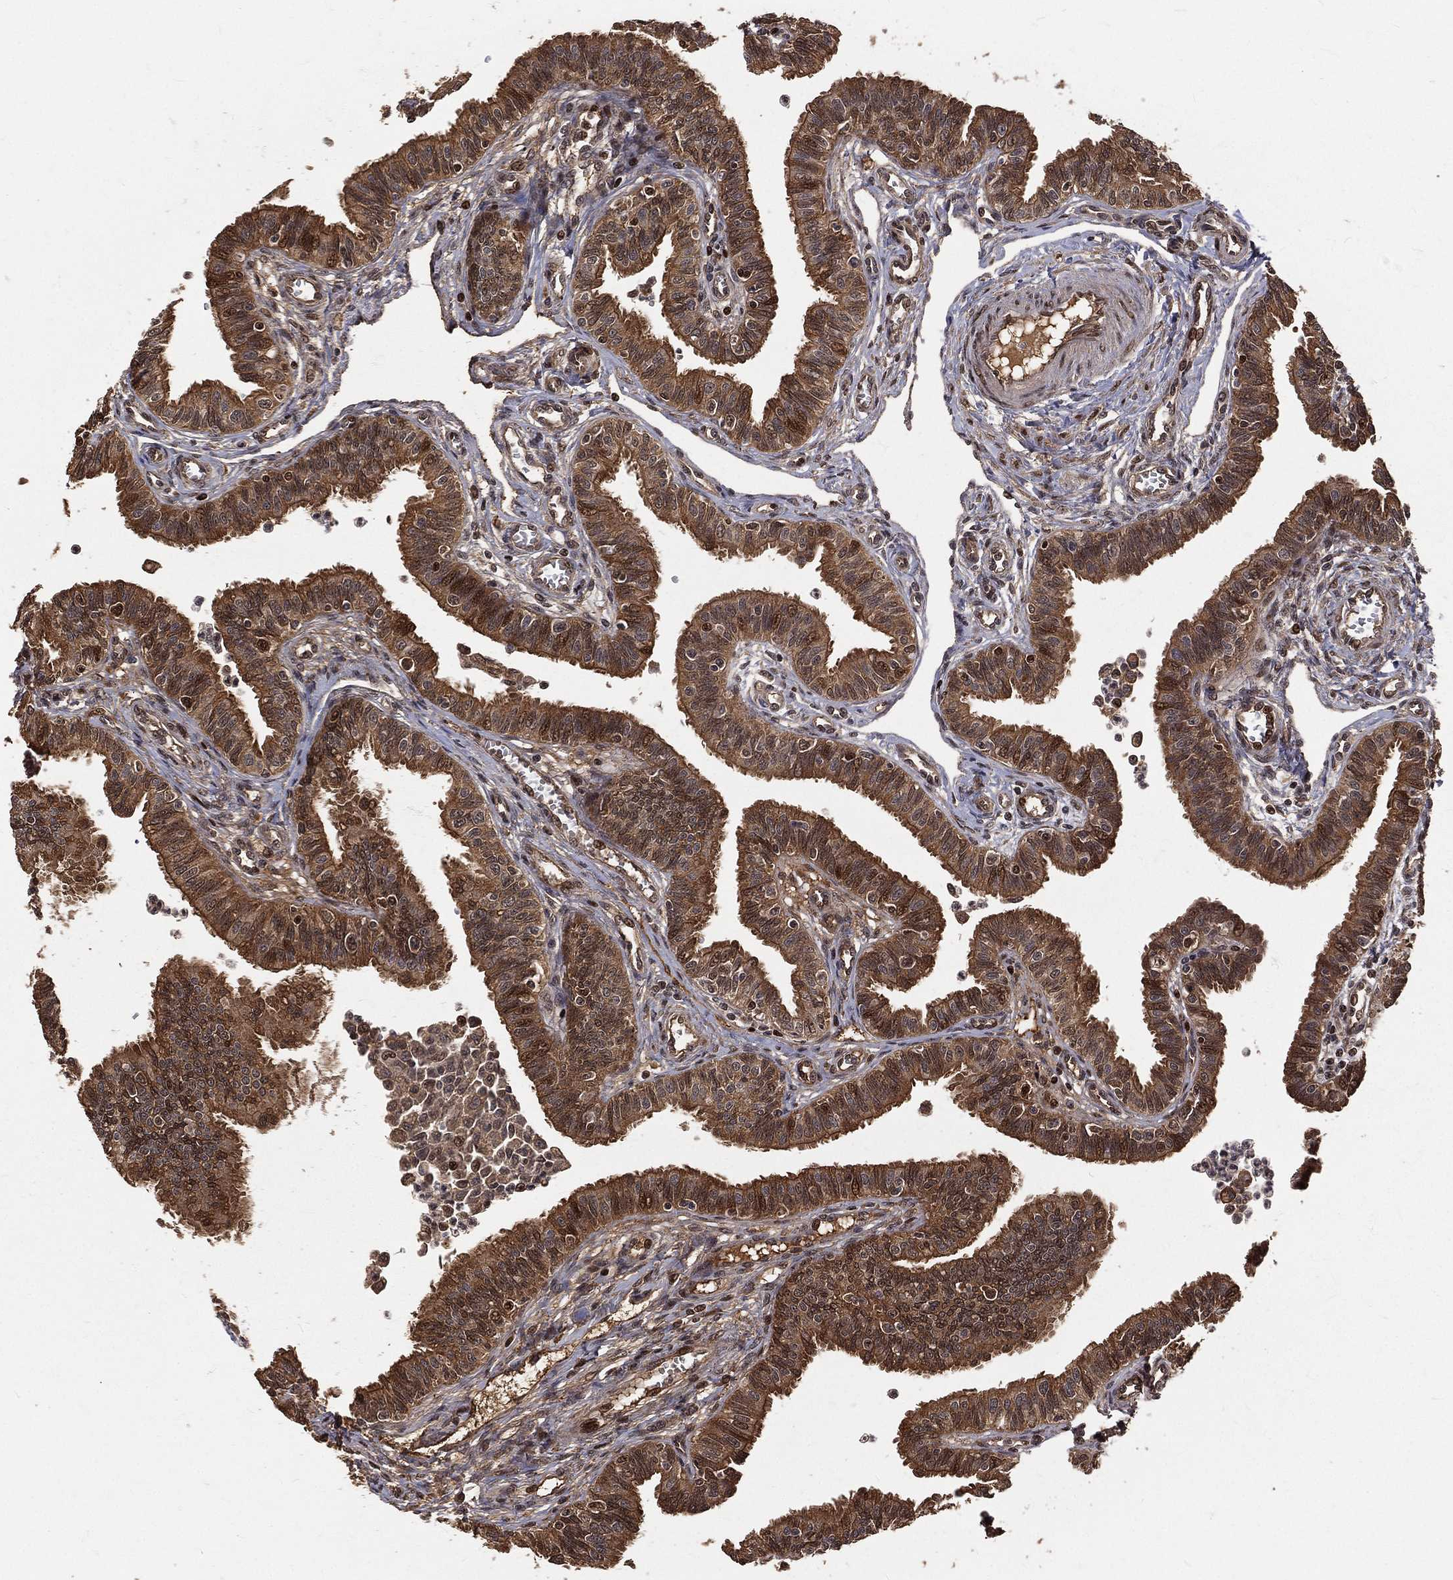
{"staining": {"intensity": "moderate", "quantity": ">75%", "location": "cytoplasmic/membranous"}, "tissue": "fallopian tube", "cell_type": "Glandular cells", "image_type": "normal", "snomed": [{"axis": "morphology", "description": "Normal tissue, NOS"}, {"axis": "topography", "description": "Fallopian tube"}], "caption": "Immunohistochemical staining of normal human fallopian tube displays medium levels of moderate cytoplasmic/membranous staining in about >75% of glandular cells. (DAB (3,3'-diaminobenzidine) = brown stain, brightfield microscopy at high magnification).", "gene": "MAPK1", "patient": {"sex": "female", "age": 36}}